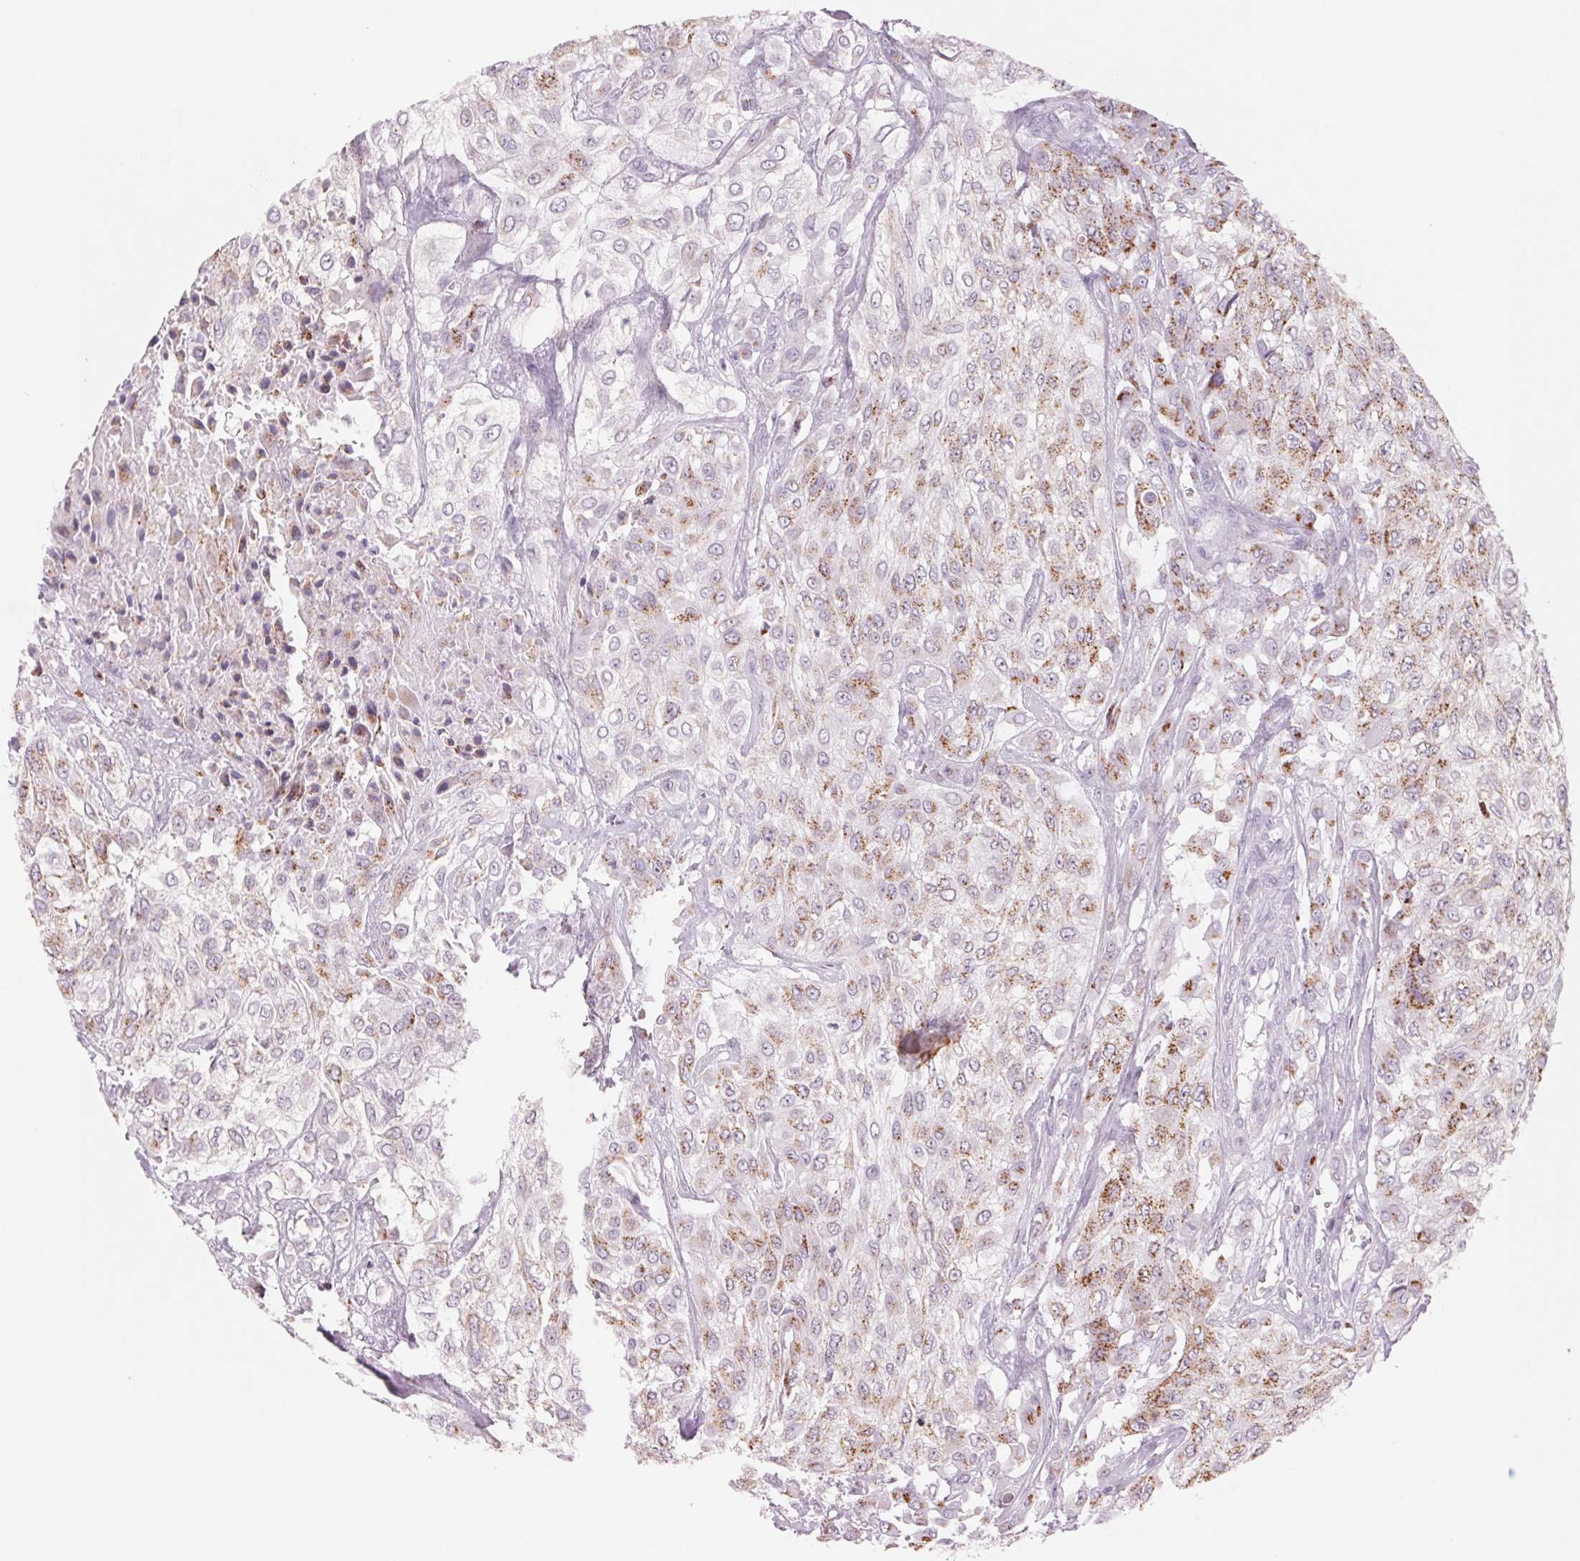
{"staining": {"intensity": "moderate", "quantity": ">75%", "location": "cytoplasmic/membranous"}, "tissue": "urothelial cancer", "cell_type": "Tumor cells", "image_type": "cancer", "snomed": [{"axis": "morphology", "description": "Urothelial carcinoma, High grade"}, {"axis": "topography", "description": "Urinary bladder"}], "caption": "Tumor cells reveal medium levels of moderate cytoplasmic/membranous positivity in approximately >75% of cells in urothelial cancer.", "gene": "GALNT7", "patient": {"sex": "male", "age": 57}}